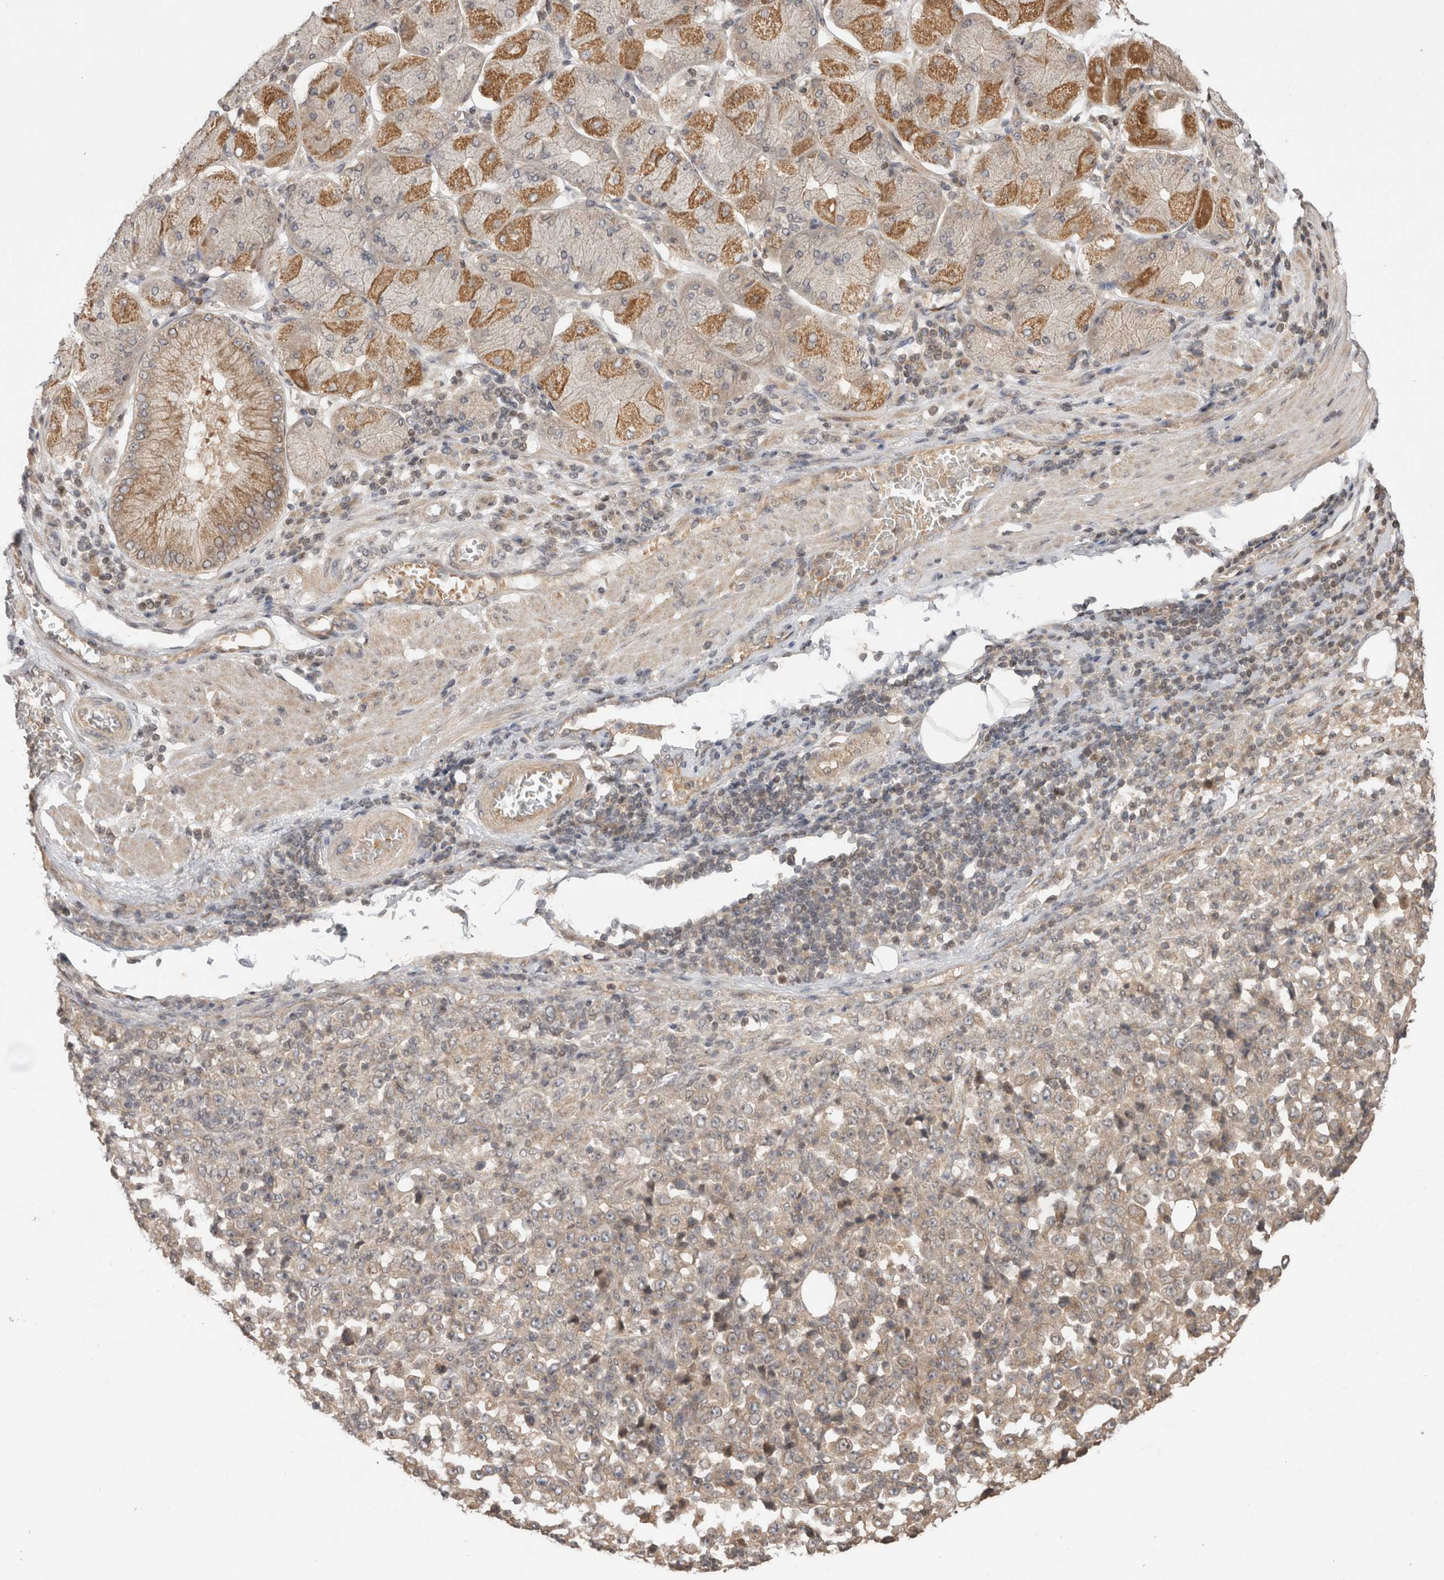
{"staining": {"intensity": "weak", "quantity": ">75%", "location": "cytoplasmic/membranous"}, "tissue": "stomach cancer", "cell_type": "Tumor cells", "image_type": "cancer", "snomed": [{"axis": "morphology", "description": "Normal tissue, NOS"}, {"axis": "morphology", "description": "Adenocarcinoma, NOS"}, {"axis": "topography", "description": "Stomach, upper"}, {"axis": "topography", "description": "Stomach"}], "caption": "Protein positivity by immunohistochemistry (IHC) displays weak cytoplasmic/membranous positivity in approximately >75% of tumor cells in stomach adenocarcinoma.", "gene": "EIF2AK1", "patient": {"sex": "male", "age": 59}}